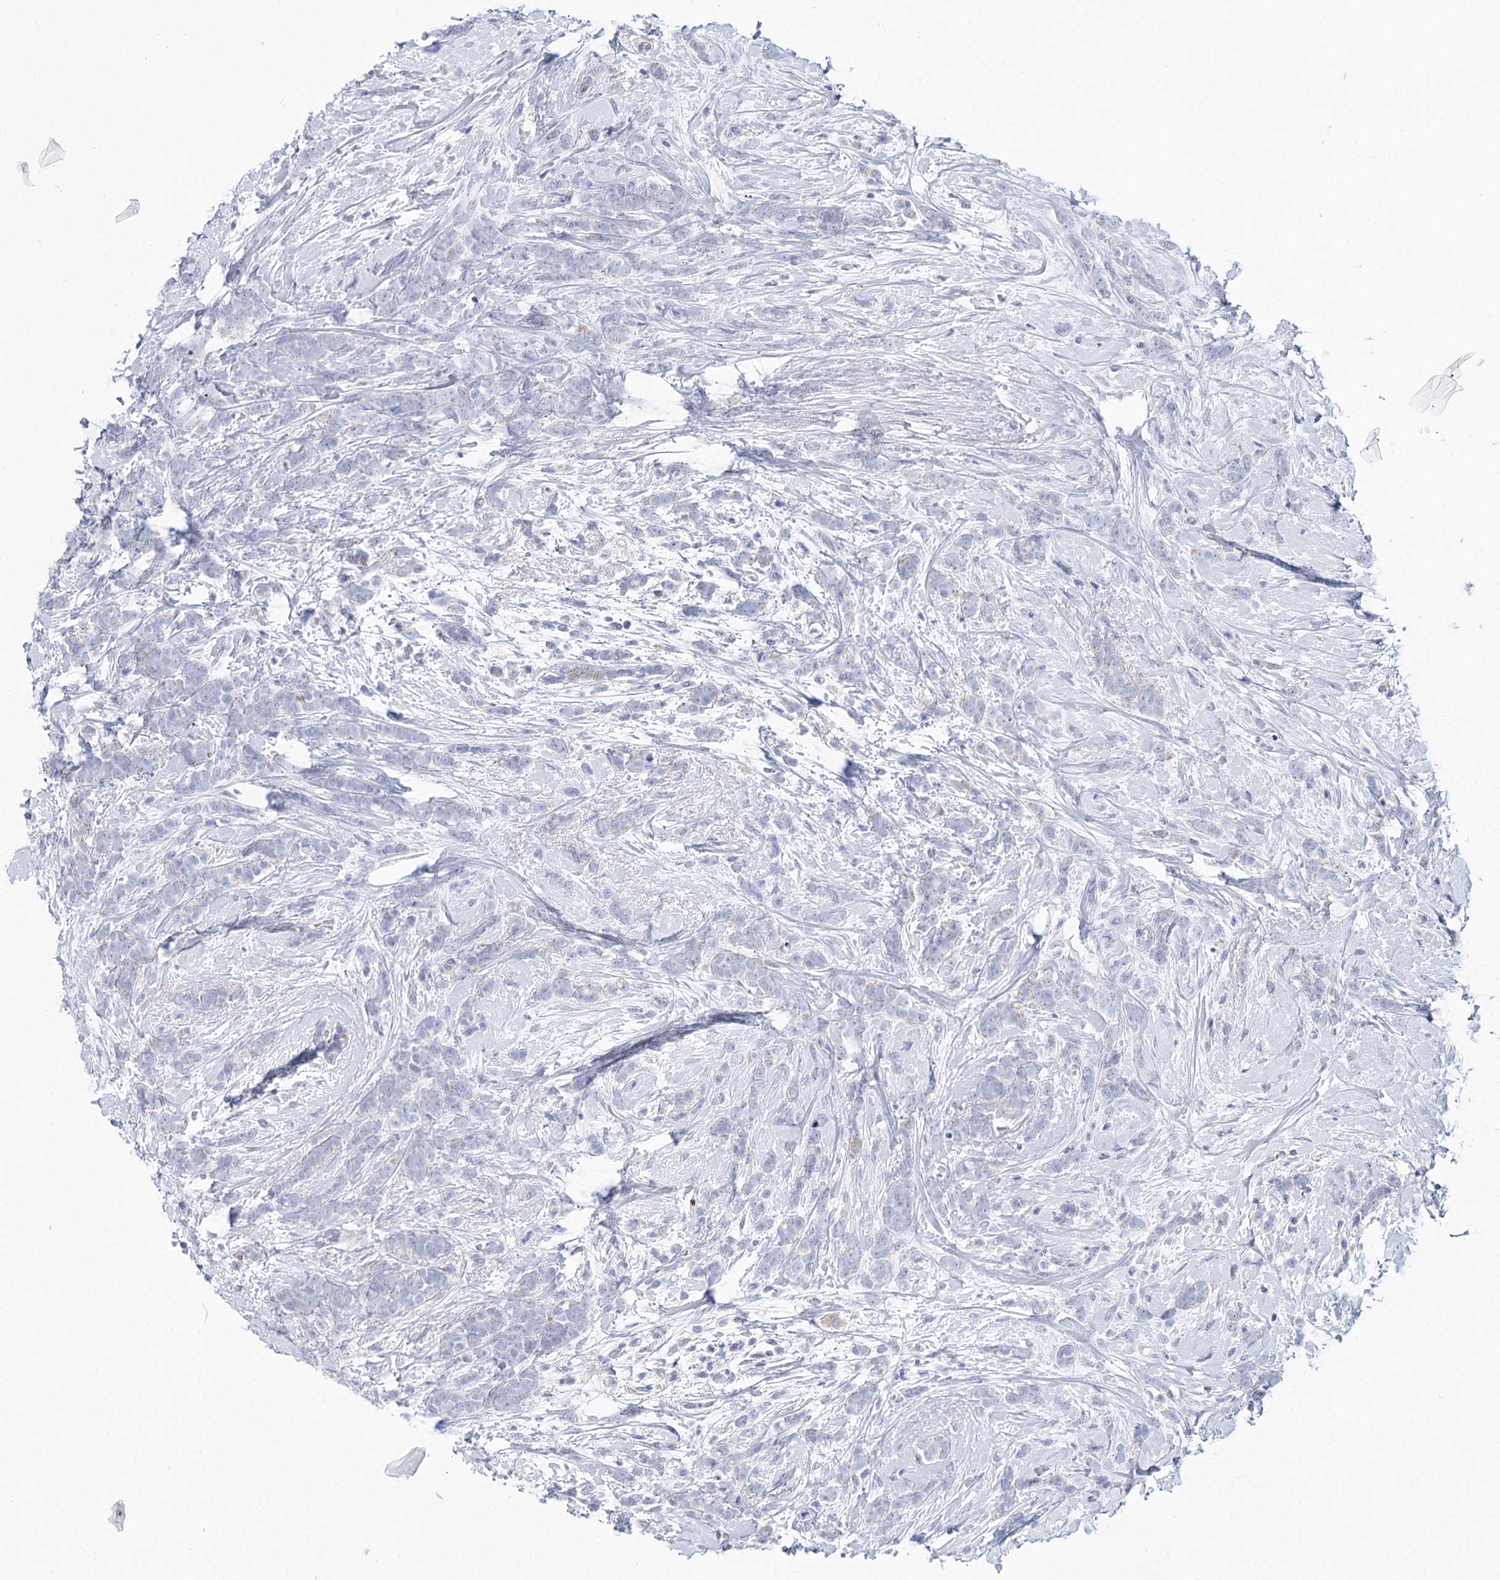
{"staining": {"intensity": "negative", "quantity": "none", "location": "none"}, "tissue": "breast cancer", "cell_type": "Tumor cells", "image_type": "cancer", "snomed": [{"axis": "morphology", "description": "Lobular carcinoma"}, {"axis": "topography", "description": "Breast"}], "caption": "Tumor cells show no significant staining in breast cancer (lobular carcinoma).", "gene": "ARHGAP44", "patient": {"sex": "female", "age": 58}}